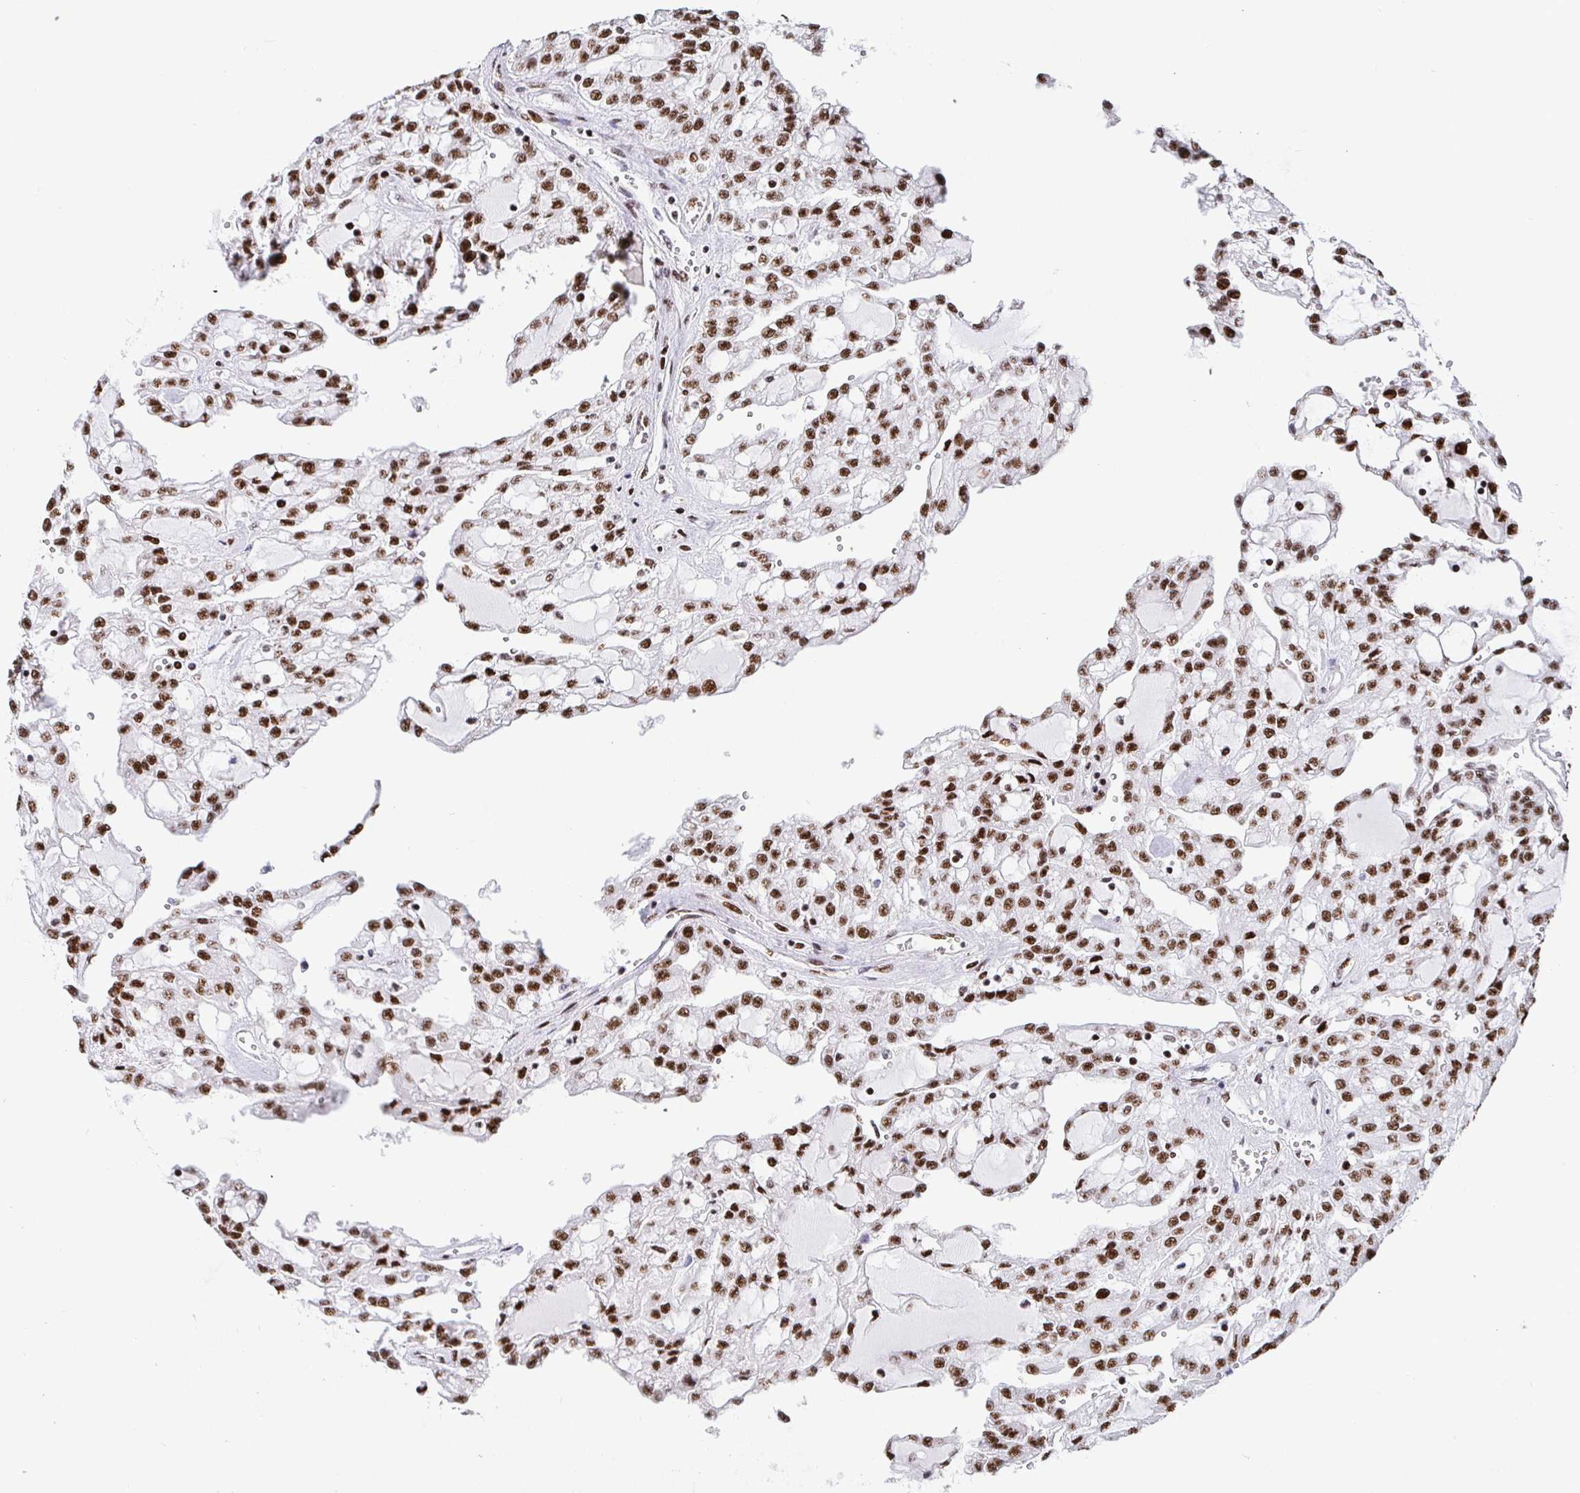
{"staining": {"intensity": "moderate", "quantity": ">75%", "location": "nuclear"}, "tissue": "renal cancer", "cell_type": "Tumor cells", "image_type": "cancer", "snomed": [{"axis": "morphology", "description": "Adenocarcinoma, NOS"}, {"axis": "topography", "description": "Kidney"}], "caption": "About >75% of tumor cells in human renal cancer demonstrate moderate nuclear protein expression as visualized by brown immunohistochemical staining.", "gene": "SETD5", "patient": {"sex": "male", "age": 63}}